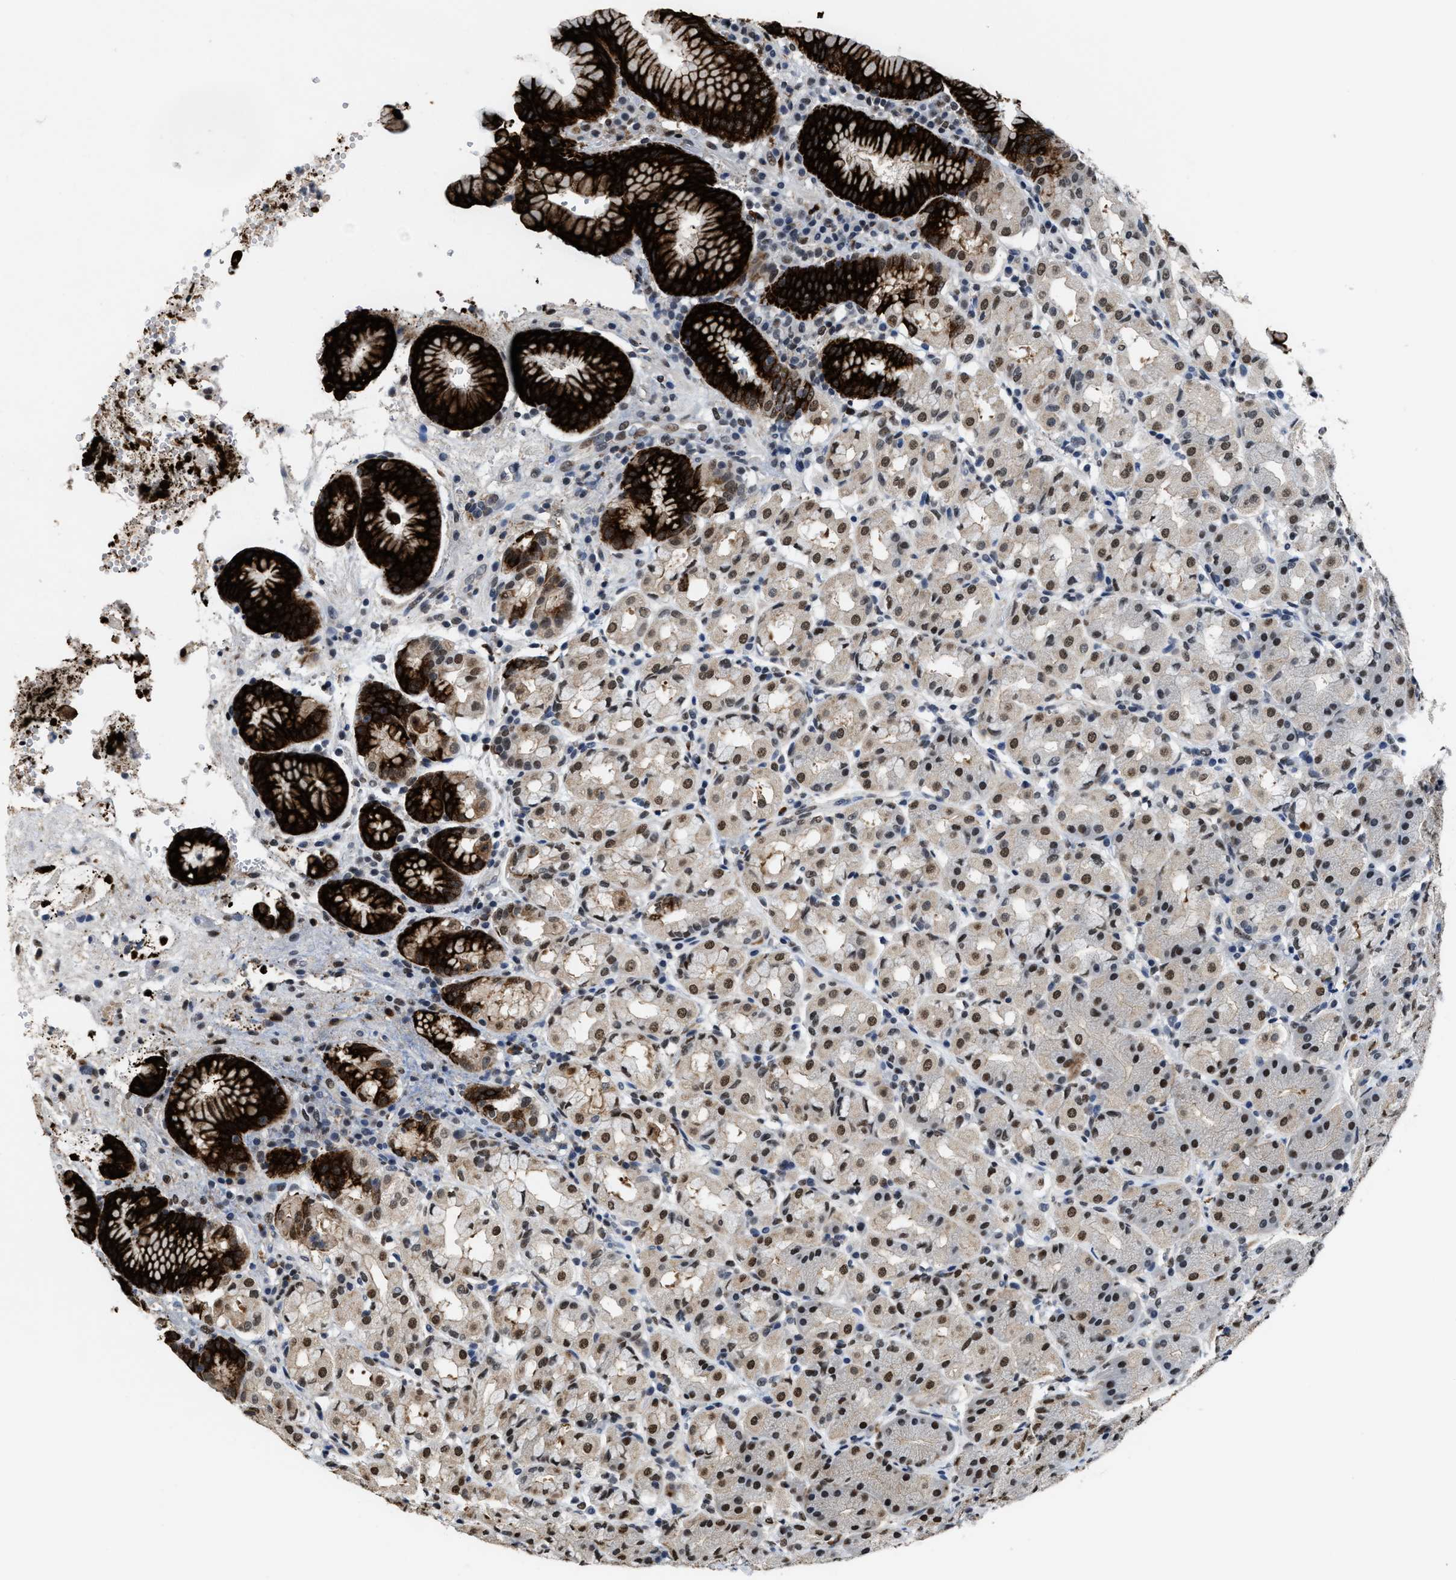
{"staining": {"intensity": "strong", "quantity": ">75%", "location": "cytoplasmic/membranous,nuclear"}, "tissue": "stomach", "cell_type": "Glandular cells", "image_type": "normal", "snomed": [{"axis": "morphology", "description": "Normal tissue, NOS"}, {"axis": "topography", "description": "Stomach"}, {"axis": "topography", "description": "Stomach, lower"}], "caption": "Stomach stained for a protein (brown) exhibits strong cytoplasmic/membranous,nuclear positive staining in approximately >75% of glandular cells.", "gene": "SUPT16H", "patient": {"sex": "female", "age": 56}}